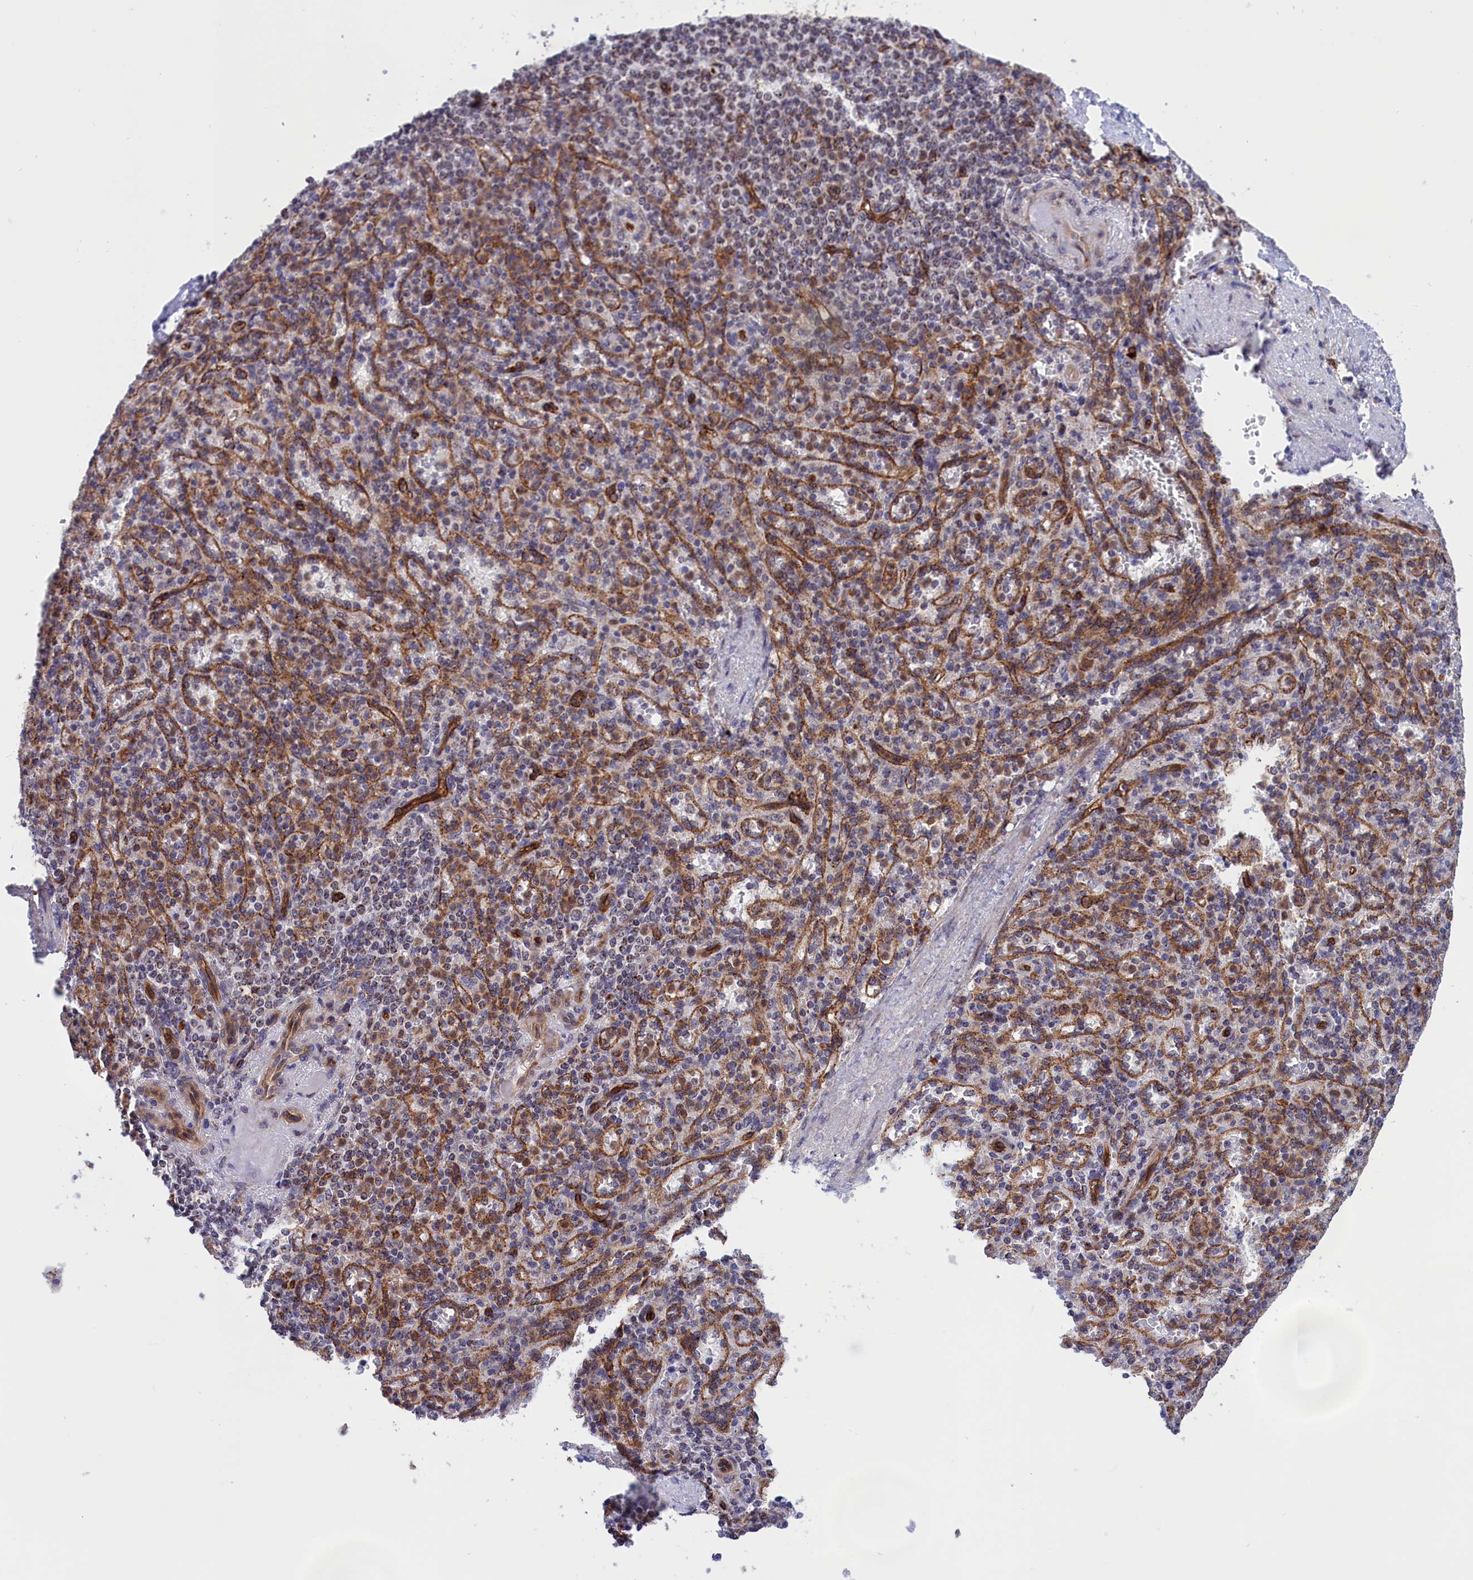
{"staining": {"intensity": "moderate", "quantity": "<25%", "location": "cytoplasmic/membranous"}, "tissue": "spleen", "cell_type": "Cells in red pulp", "image_type": "normal", "snomed": [{"axis": "morphology", "description": "Normal tissue, NOS"}, {"axis": "topography", "description": "Spleen"}], "caption": "Spleen stained for a protein (brown) shows moderate cytoplasmic/membranous positive positivity in about <25% of cells in red pulp.", "gene": "MPND", "patient": {"sex": "female", "age": 74}}